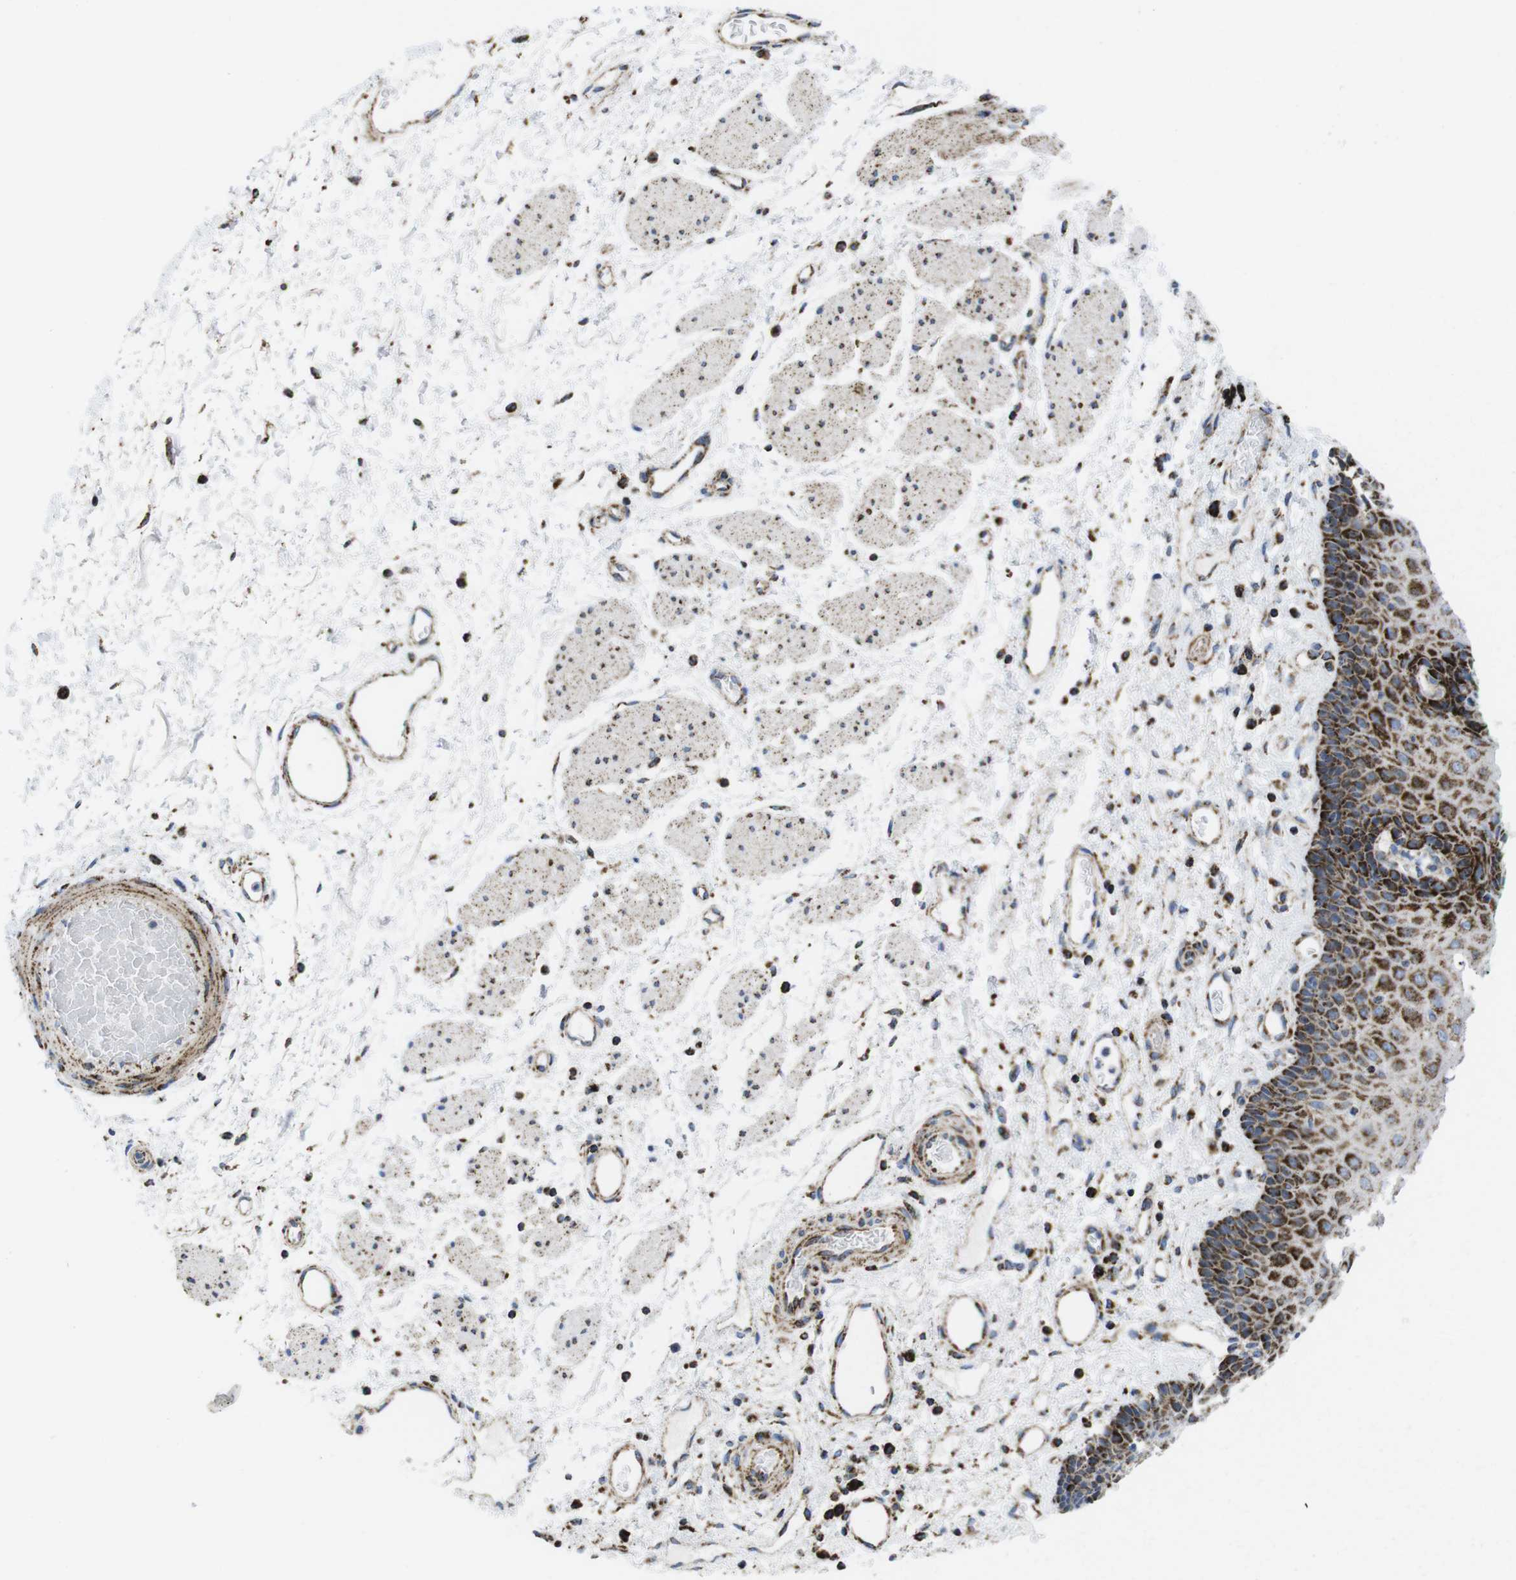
{"staining": {"intensity": "strong", "quantity": "25%-75%", "location": "cytoplasmic/membranous"}, "tissue": "esophagus", "cell_type": "Squamous epithelial cells", "image_type": "normal", "snomed": [{"axis": "morphology", "description": "Normal tissue, NOS"}, {"axis": "topography", "description": "Esophagus"}], "caption": "Benign esophagus exhibits strong cytoplasmic/membranous staining in approximately 25%-75% of squamous epithelial cells (DAB IHC, brown staining for protein, blue staining for nuclei)..", "gene": "TMEM192", "patient": {"sex": "male", "age": 54}}